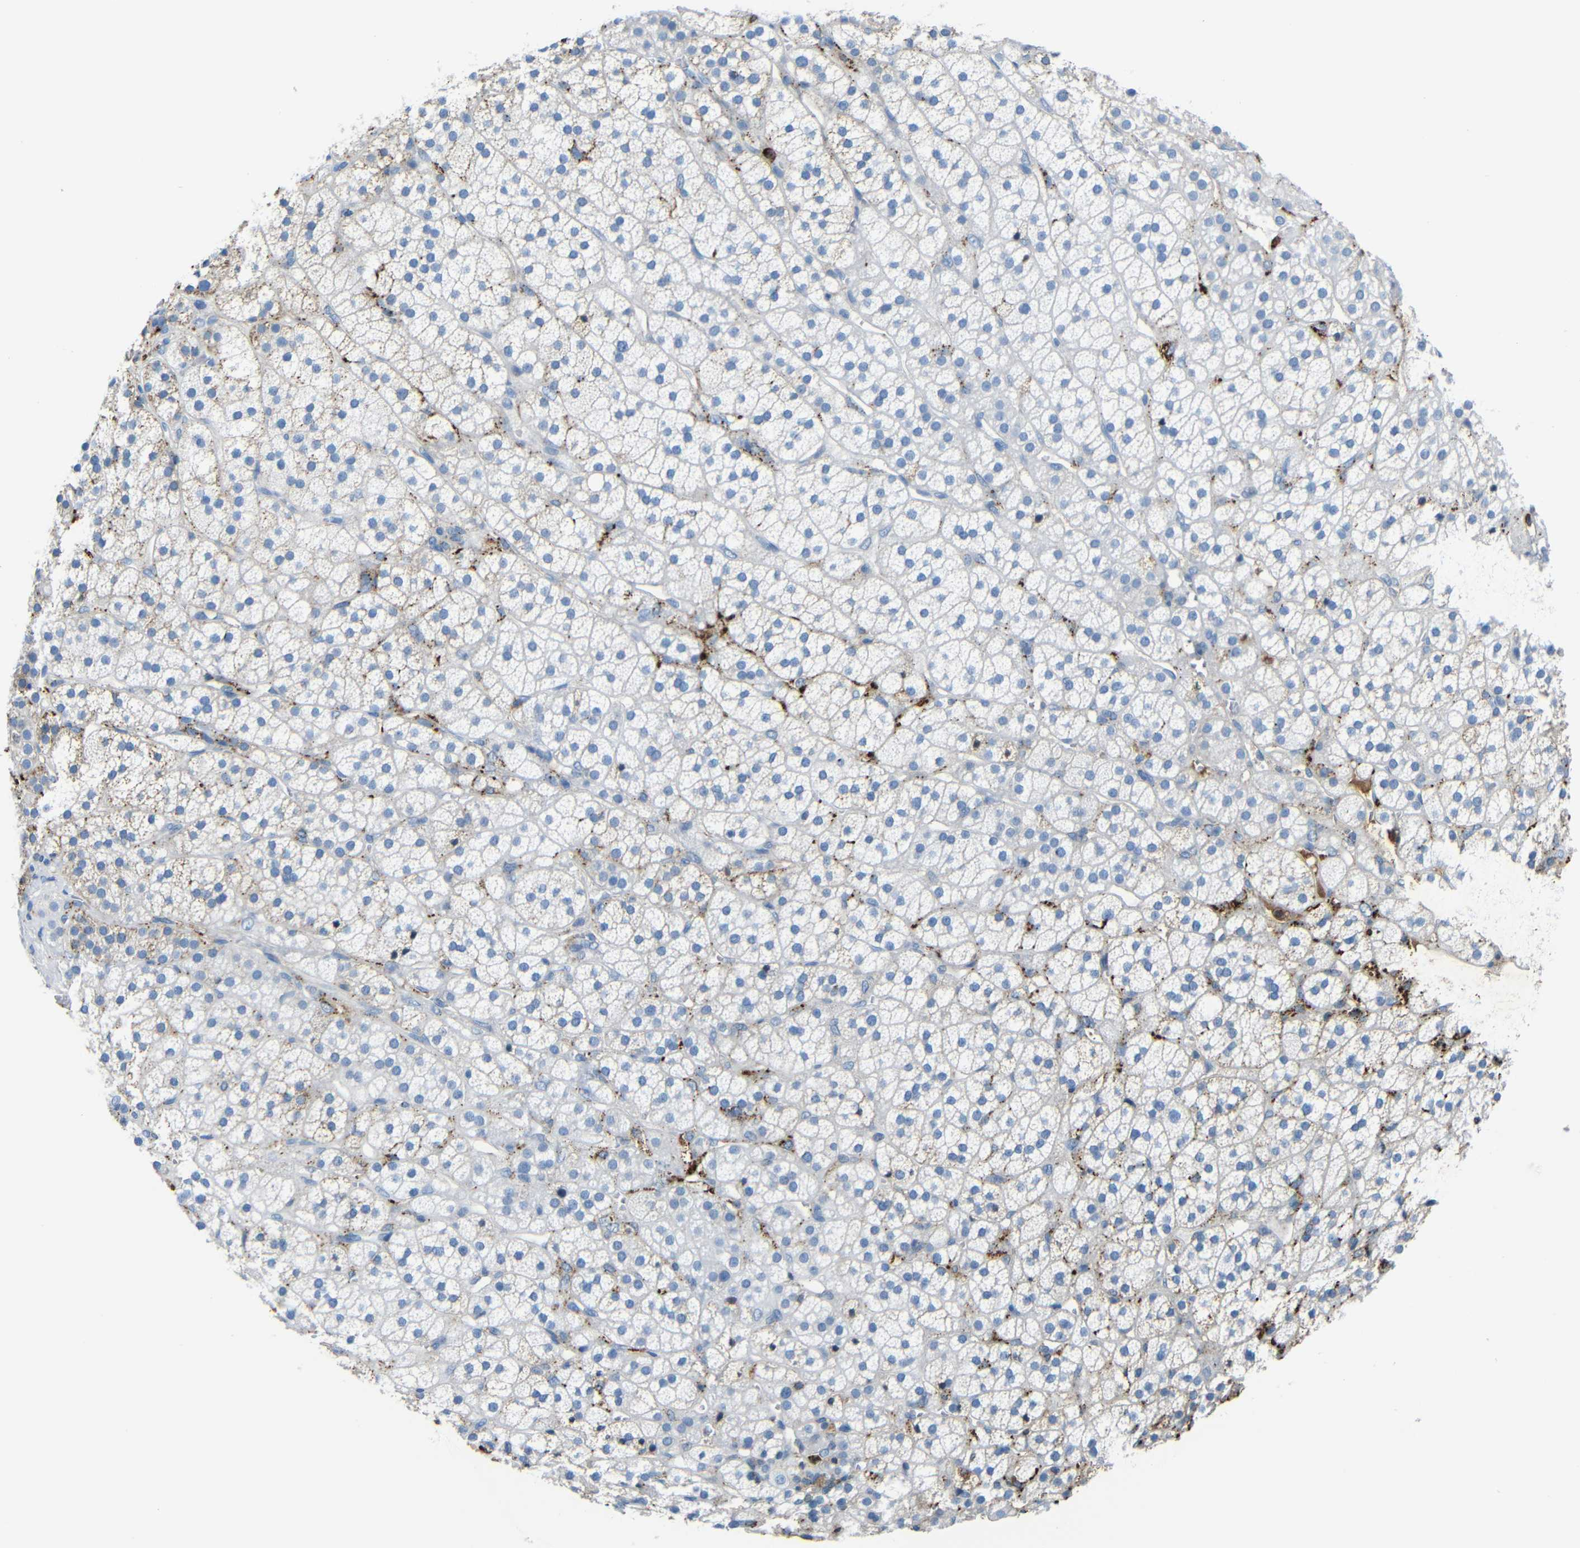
{"staining": {"intensity": "negative", "quantity": "none", "location": "none"}, "tissue": "adrenal gland", "cell_type": "Glandular cells", "image_type": "normal", "snomed": [{"axis": "morphology", "description": "Normal tissue, NOS"}, {"axis": "topography", "description": "Adrenal gland"}], "caption": "High magnification brightfield microscopy of normal adrenal gland stained with DAB (3,3'-diaminobenzidine) (brown) and counterstained with hematoxylin (blue): glandular cells show no significant expression.", "gene": "SERPINA1", "patient": {"sex": "male", "age": 56}}